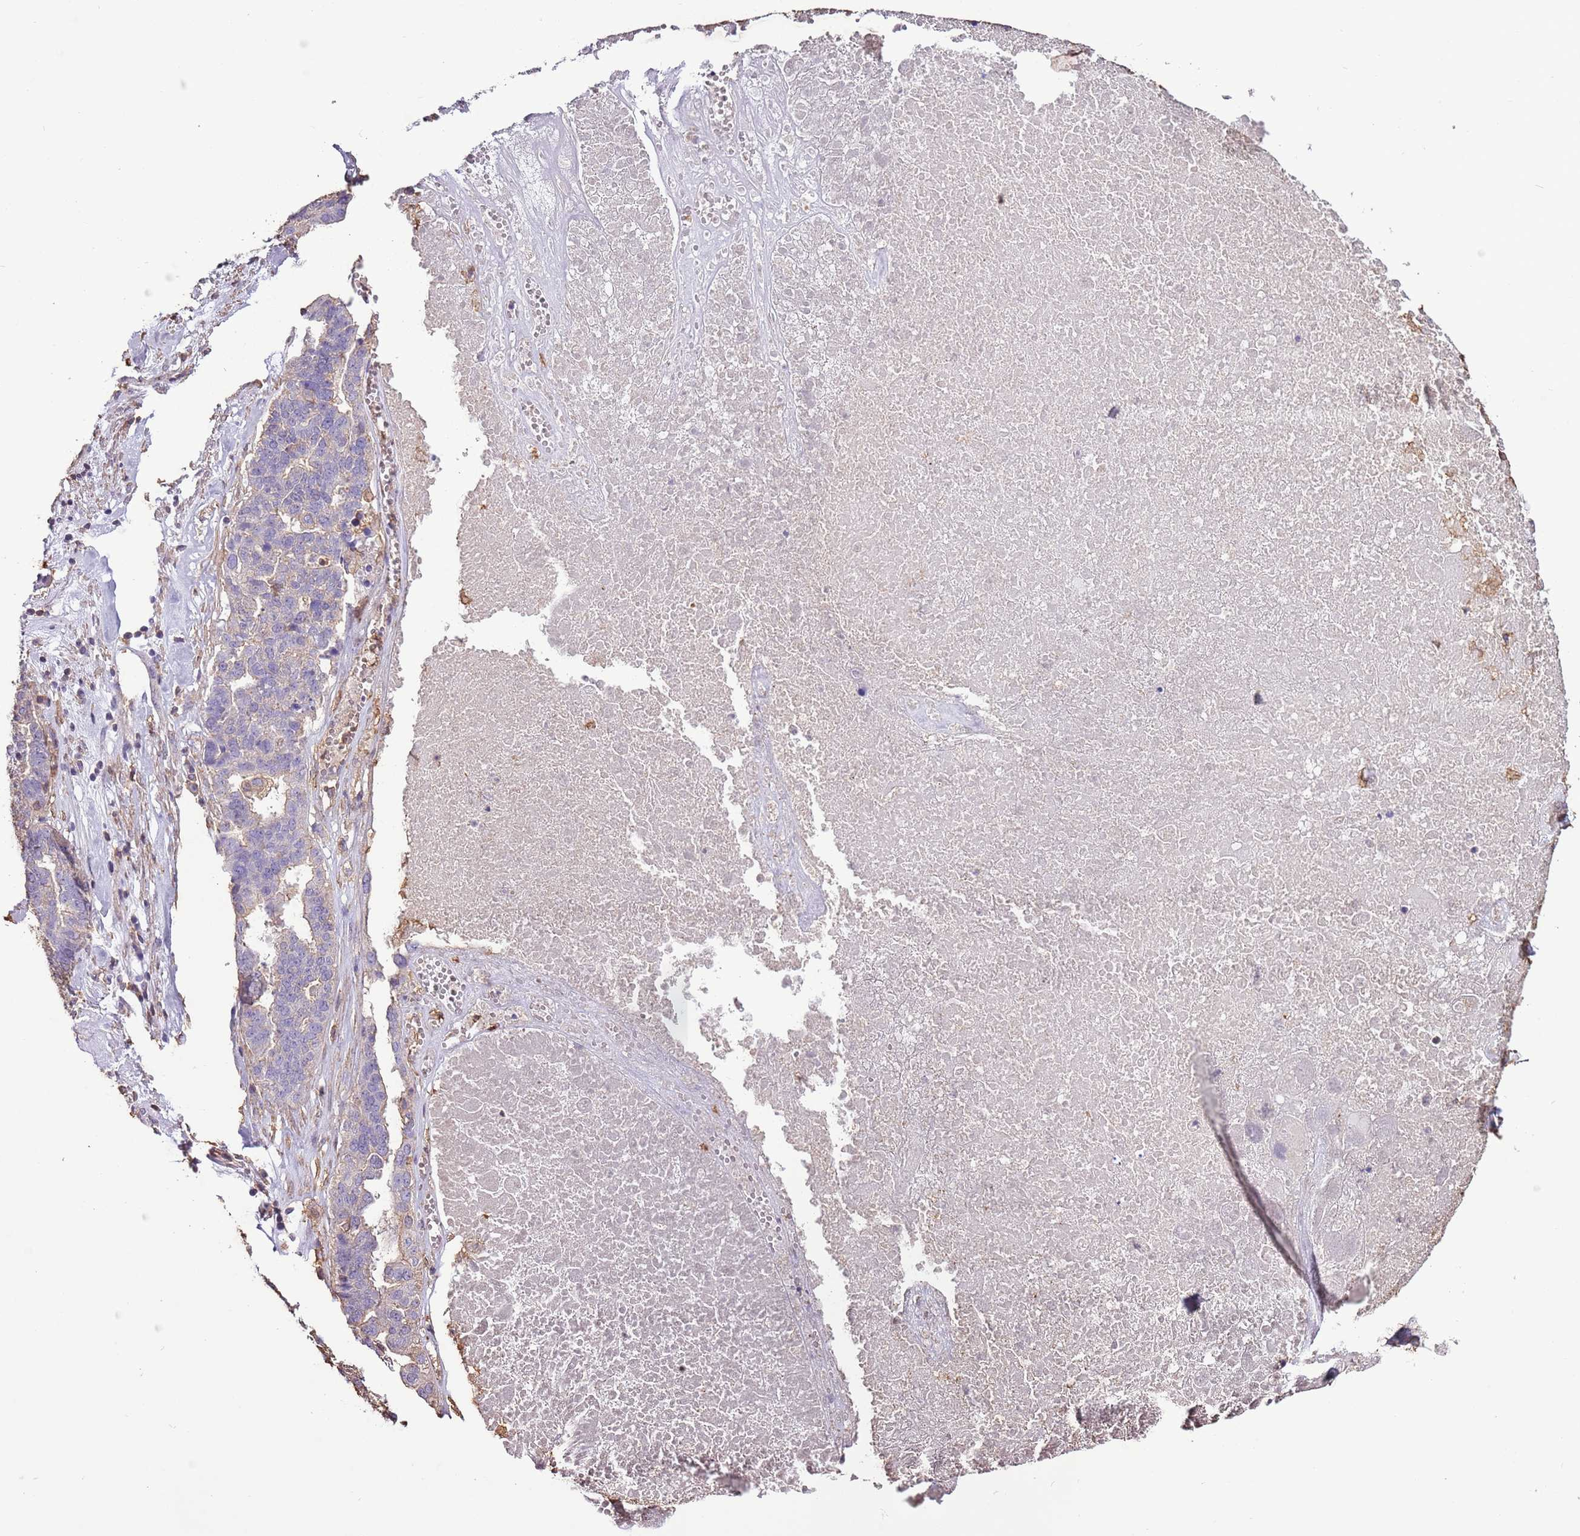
{"staining": {"intensity": "negative", "quantity": "none", "location": "none"}, "tissue": "ovarian cancer", "cell_type": "Tumor cells", "image_type": "cancer", "snomed": [{"axis": "morphology", "description": "Cystadenocarcinoma, serous, NOS"}, {"axis": "topography", "description": "Ovary"}], "caption": "Immunohistochemical staining of human ovarian cancer shows no significant positivity in tumor cells.", "gene": "ARL10", "patient": {"sex": "female", "age": 59}}